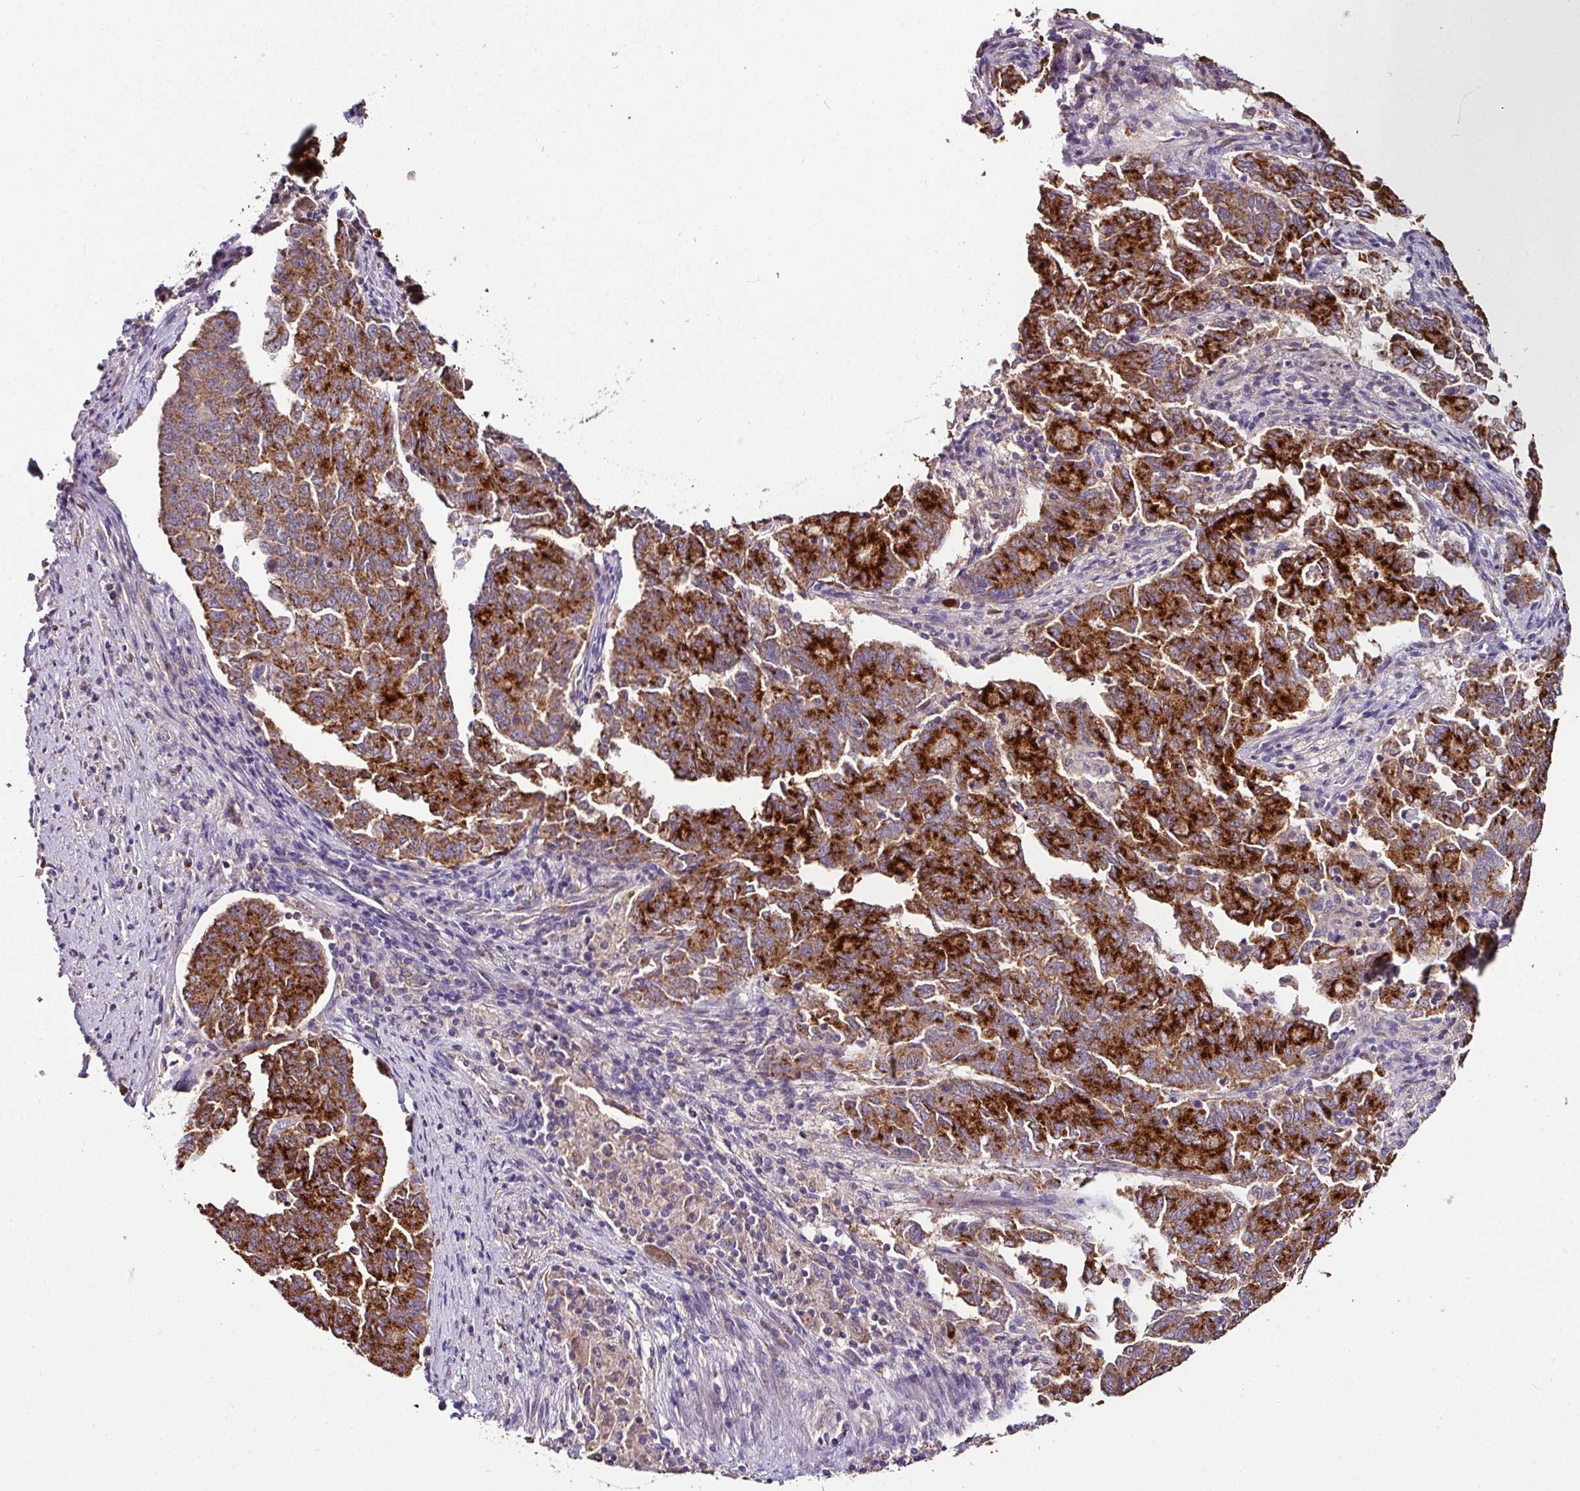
{"staining": {"intensity": "strong", "quantity": ">75%", "location": "cytoplasmic/membranous"}, "tissue": "endometrial cancer", "cell_type": "Tumor cells", "image_type": "cancer", "snomed": [{"axis": "morphology", "description": "Adenocarcinoma, NOS"}, {"axis": "topography", "description": "Endometrium"}], "caption": "Adenocarcinoma (endometrial) stained with immunohistochemistry demonstrates strong cytoplasmic/membranous positivity in approximately >75% of tumor cells.", "gene": "CPD", "patient": {"sex": "female", "age": 80}}